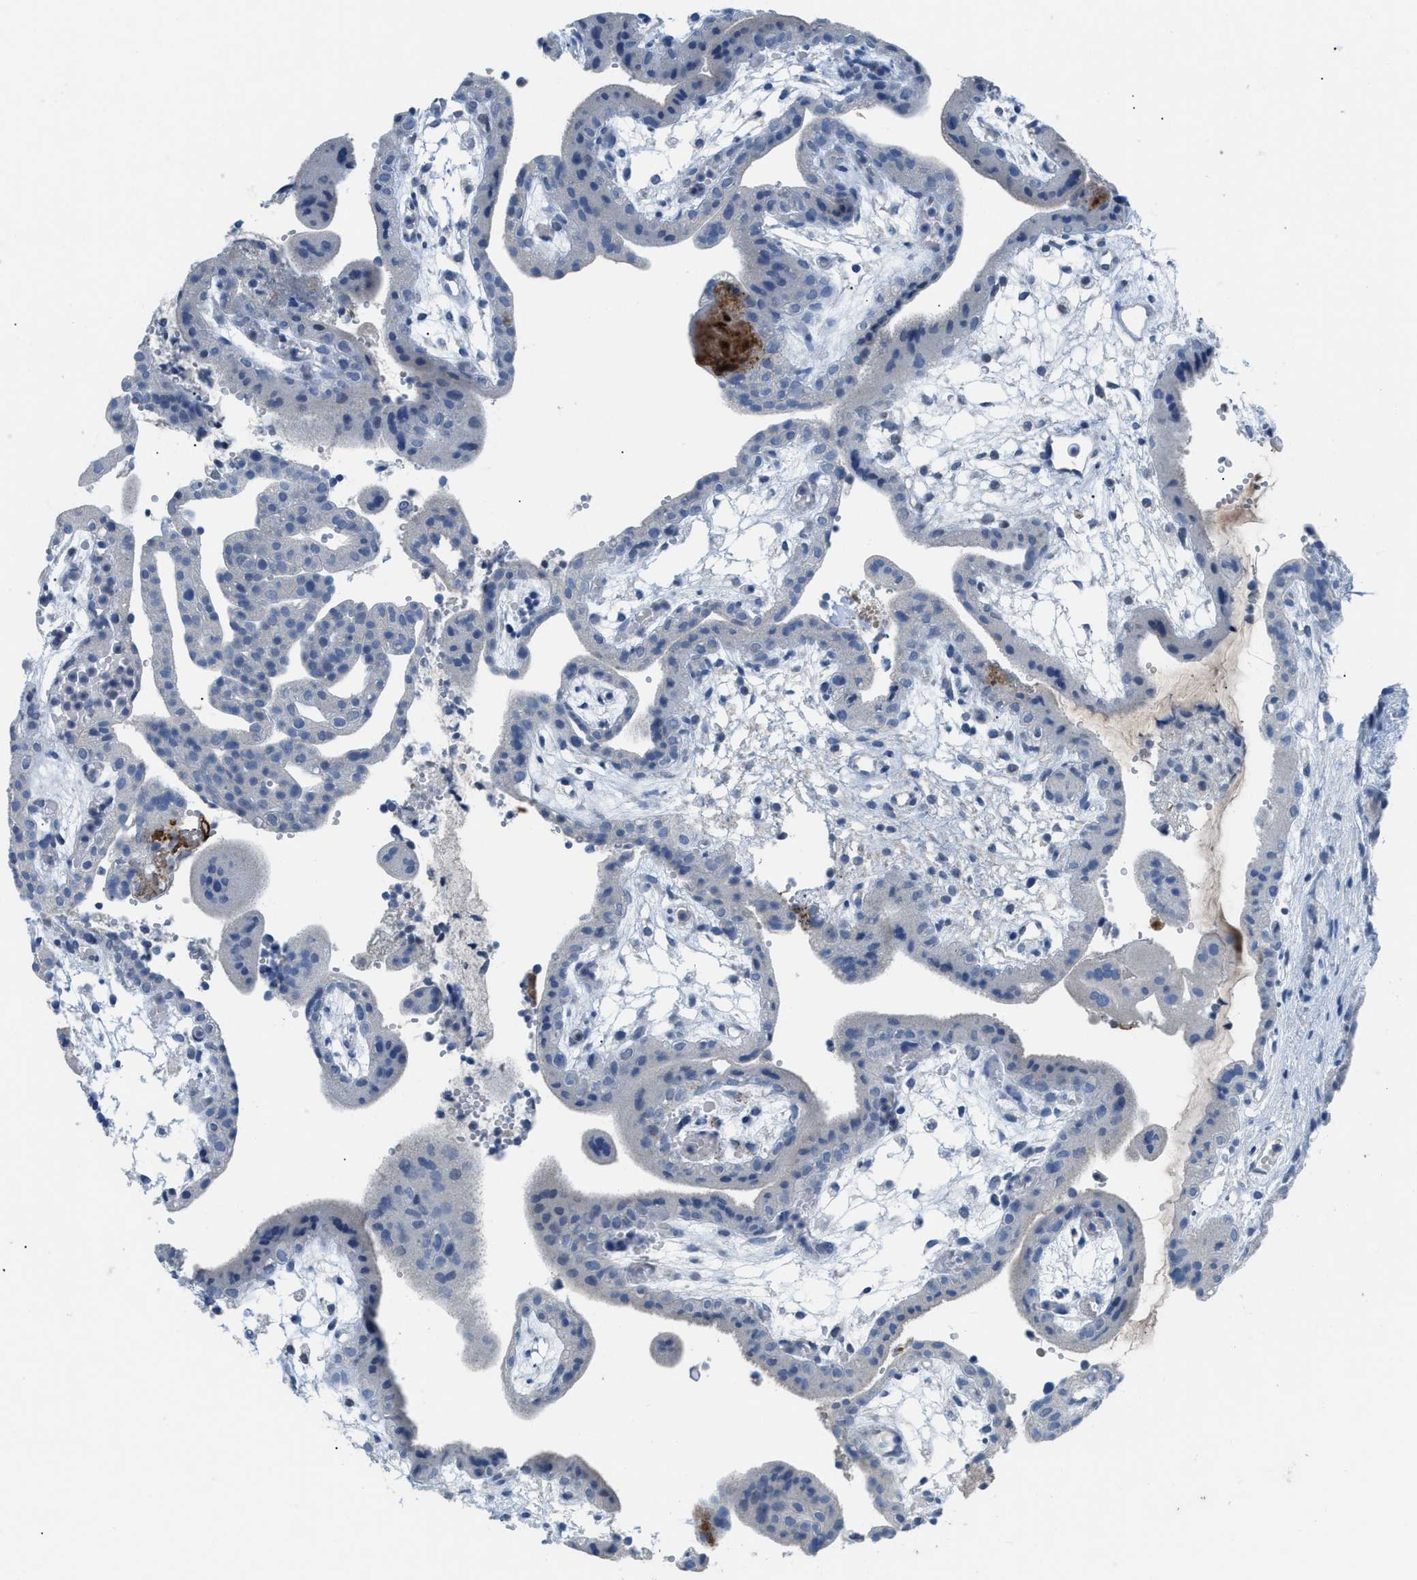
{"staining": {"intensity": "negative", "quantity": "none", "location": "none"}, "tissue": "placenta", "cell_type": "Trophoblastic cells", "image_type": "normal", "snomed": [{"axis": "morphology", "description": "Normal tissue, NOS"}, {"axis": "topography", "description": "Placenta"}], "caption": "A high-resolution image shows immunohistochemistry (IHC) staining of normal placenta, which reveals no significant expression in trophoblastic cells. (DAB (3,3'-diaminobenzidine) immunohistochemistry with hematoxylin counter stain).", "gene": "HPX", "patient": {"sex": "female", "age": 18}}